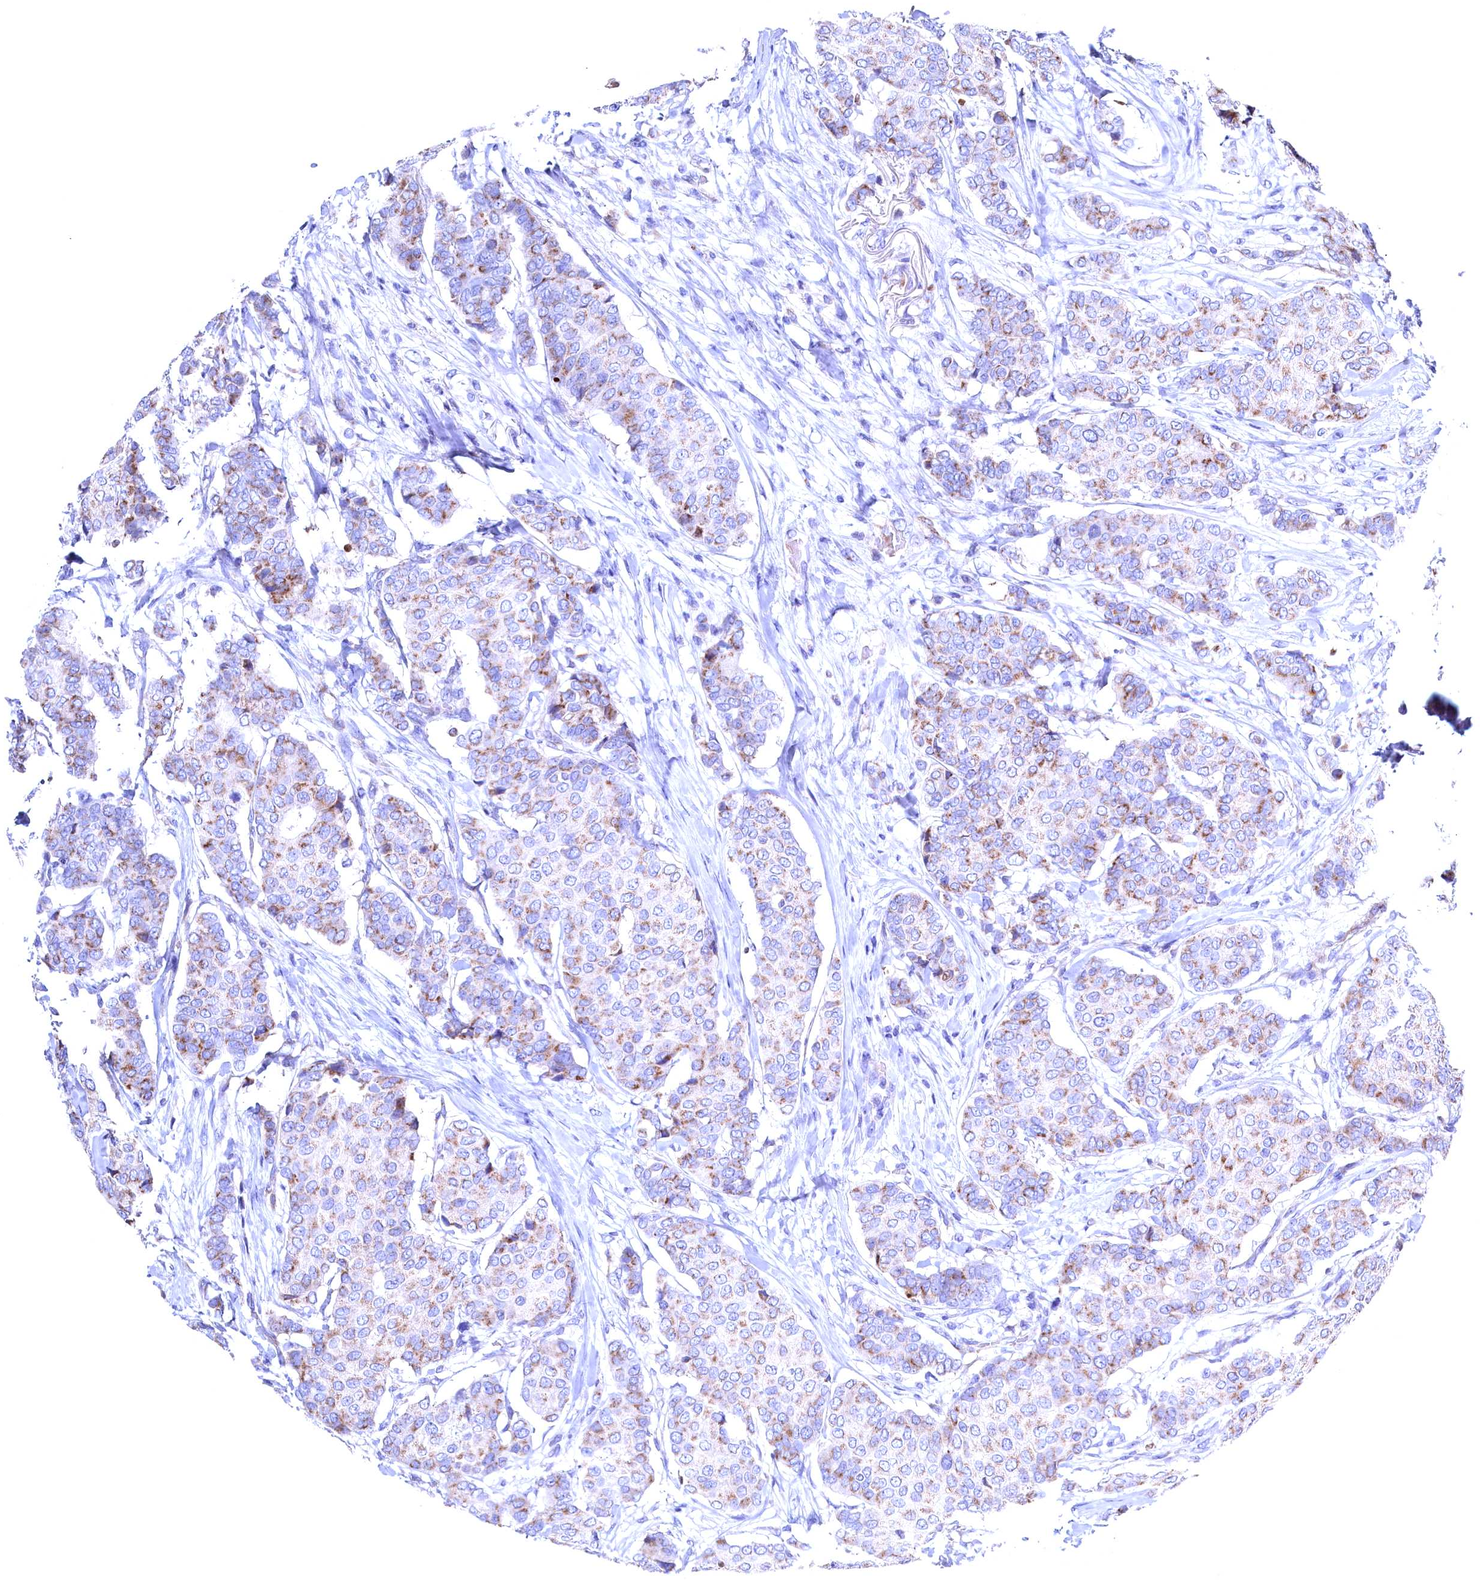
{"staining": {"intensity": "moderate", "quantity": "25%-75%", "location": "cytoplasmic/membranous"}, "tissue": "breast cancer", "cell_type": "Tumor cells", "image_type": "cancer", "snomed": [{"axis": "morphology", "description": "Duct carcinoma"}, {"axis": "topography", "description": "Breast"}], "caption": "About 25%-75% of tumor cells in human breast intraductal carcinoma demonstrate moderate cytoplasmic/membranous protein staining as visualized by brown immunohistochemical staining.", "gene": "GPR108", "patient": {"sex": "female", "age": 75}}